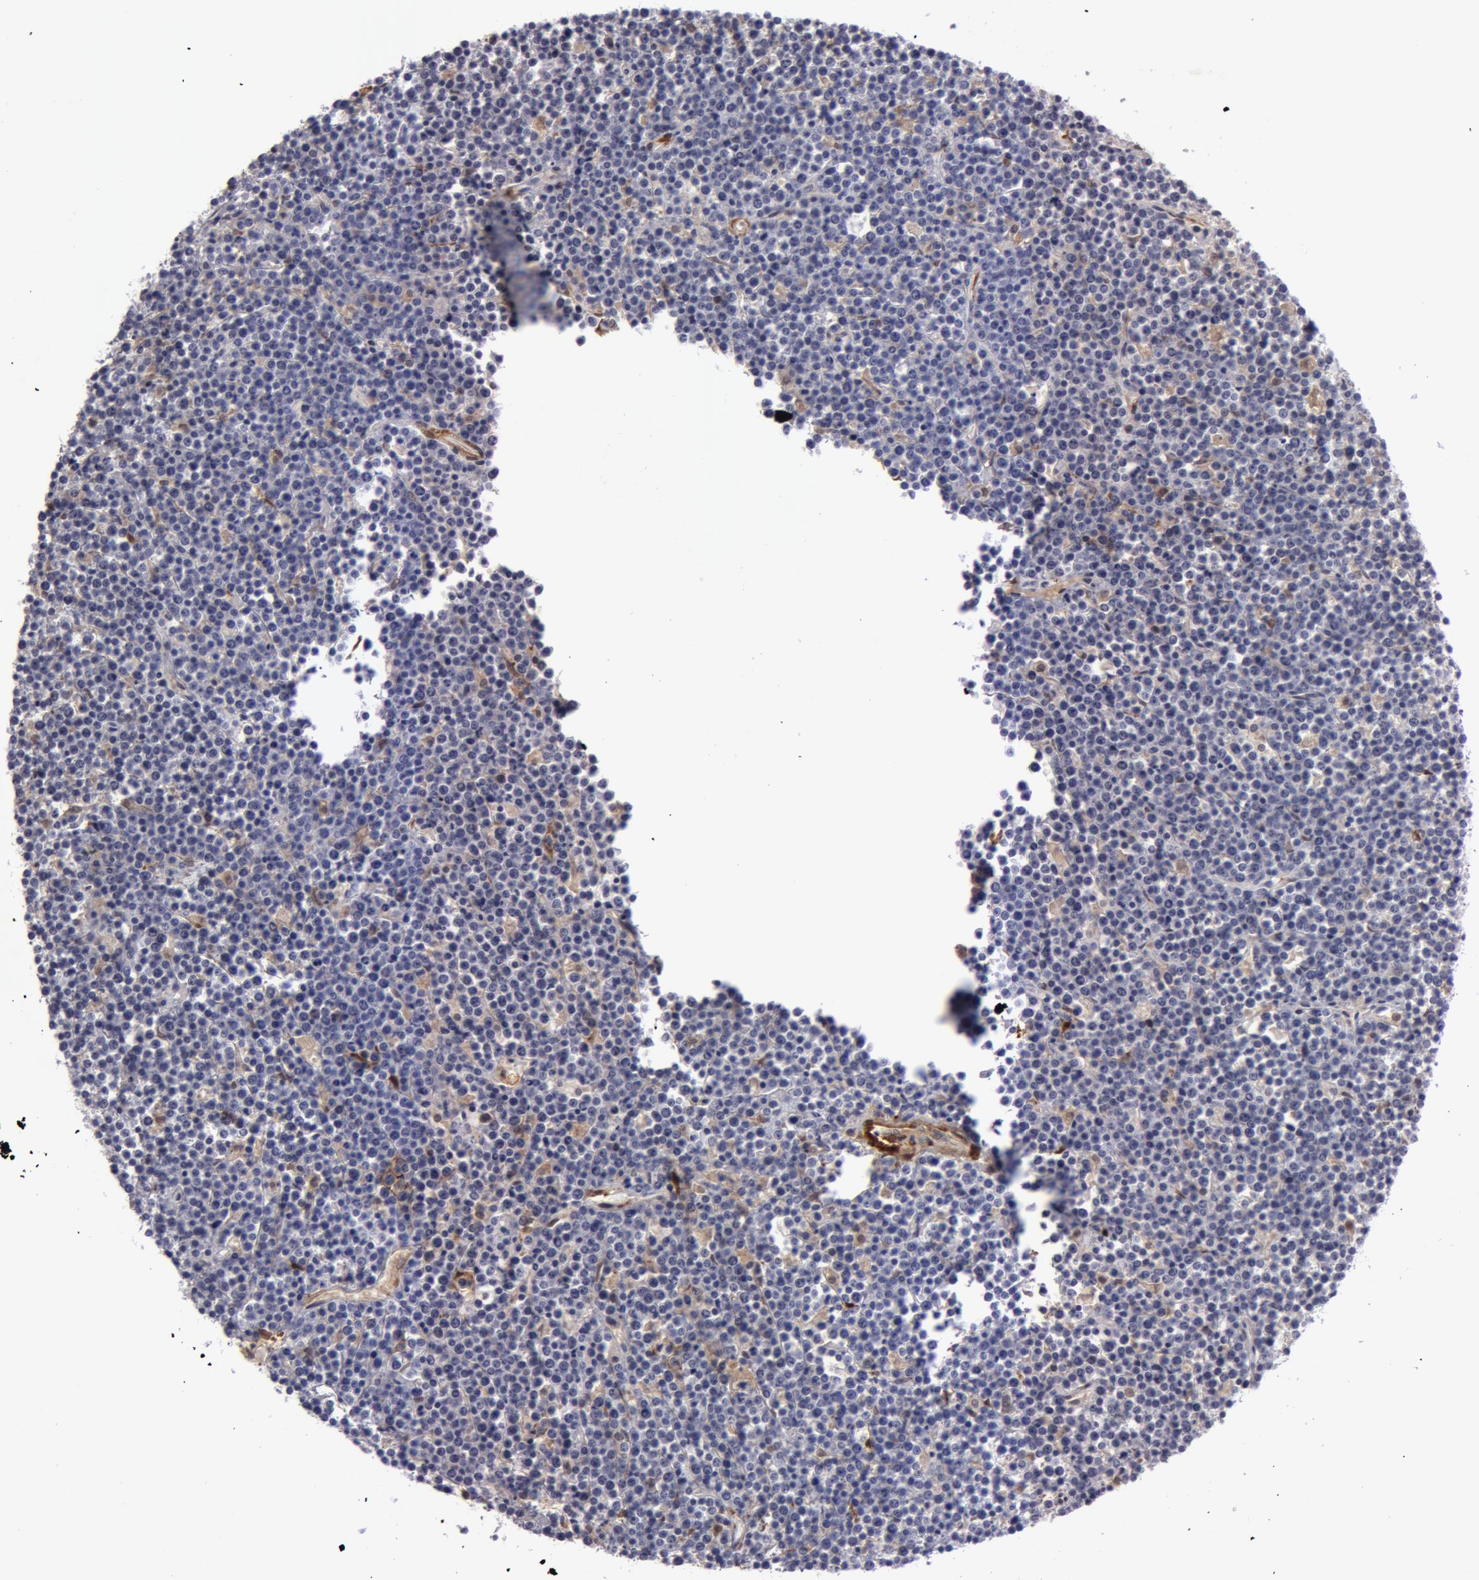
{"staining": {"intensity": "weak", "quantity": "25%-75%", "location": "cytoplasmic/membranous"}, "tissue": "lymphoma", "cell_type": "Tumor cells", "image_type": "cancer", "snomed": [{"axis": "morphology", "description": "Malignant lymphoma, non-Hodgkin's type, High grade"}, {"axis": "topography", "description": "Ovary"}], "caption": "This is a photomicrograph of immunohistochemistry (IHC) staining of lymphoma, which shows weak staining in the cytoplasmic/membranous of tumor cells.", "gene": "TAGLN", "patient": {"sex": "female", "age": 56}}